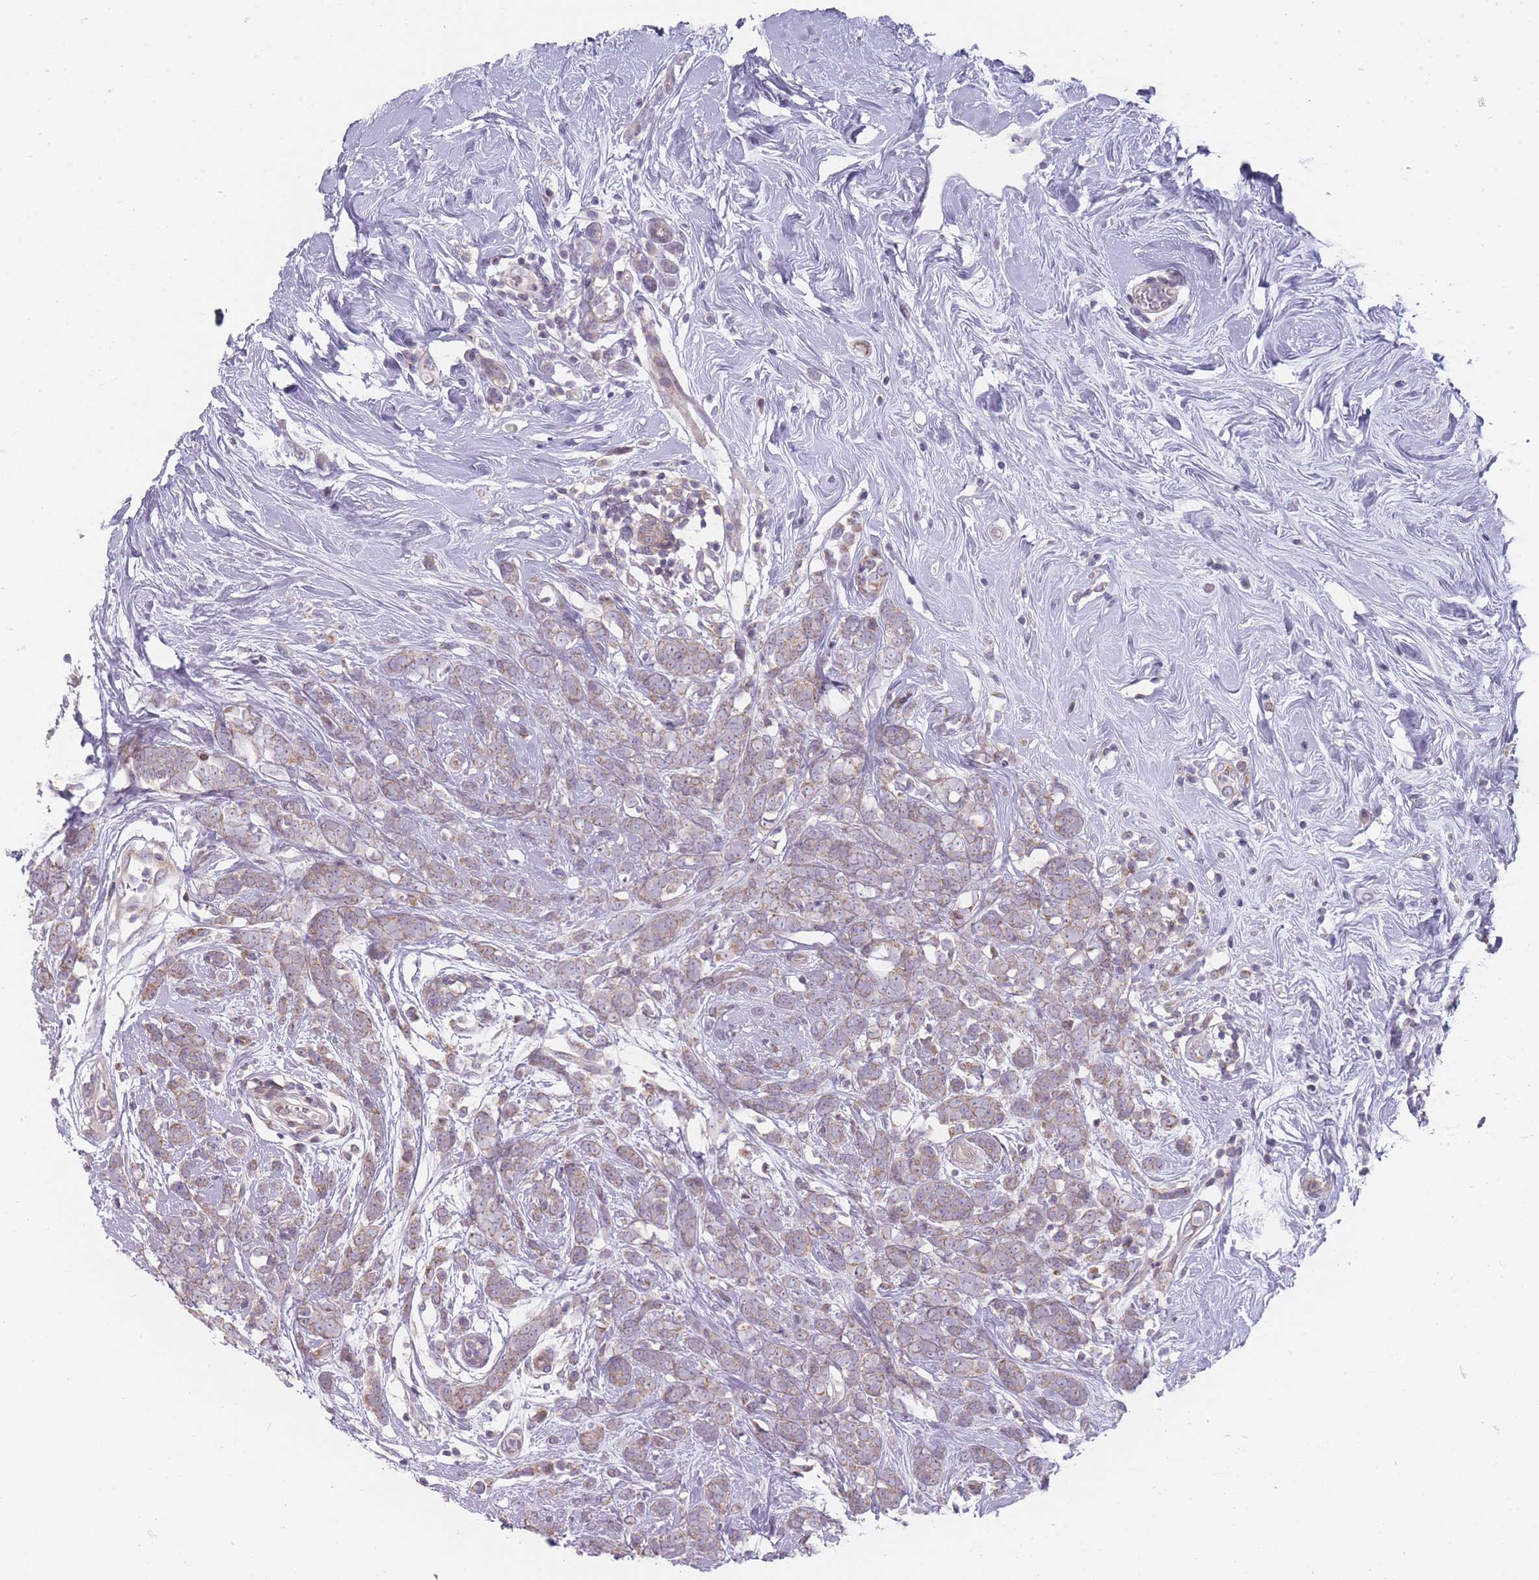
{"staining": {"intensity": "weak", "quantity": "25%-75%", "location": "cytoplasmic/membranous"}, "tissue": "breast cancer", "cell_type": "Tumor cells", "image_type": "cancer", "snomed": [{"axis": "morphology", "description": "Lobular carcinoma"}, {"axis": "topography", "description": "Breast"}], "caption": "Human breast cancer (lobular carcinoma) stained for a protein (brown) reveals weak cytoplasmic/membranous positive positivity in approximately 25%-75% of tumor cells.", "gene": "PCDH12", "patient": {"sex": "female", "age": 58}}